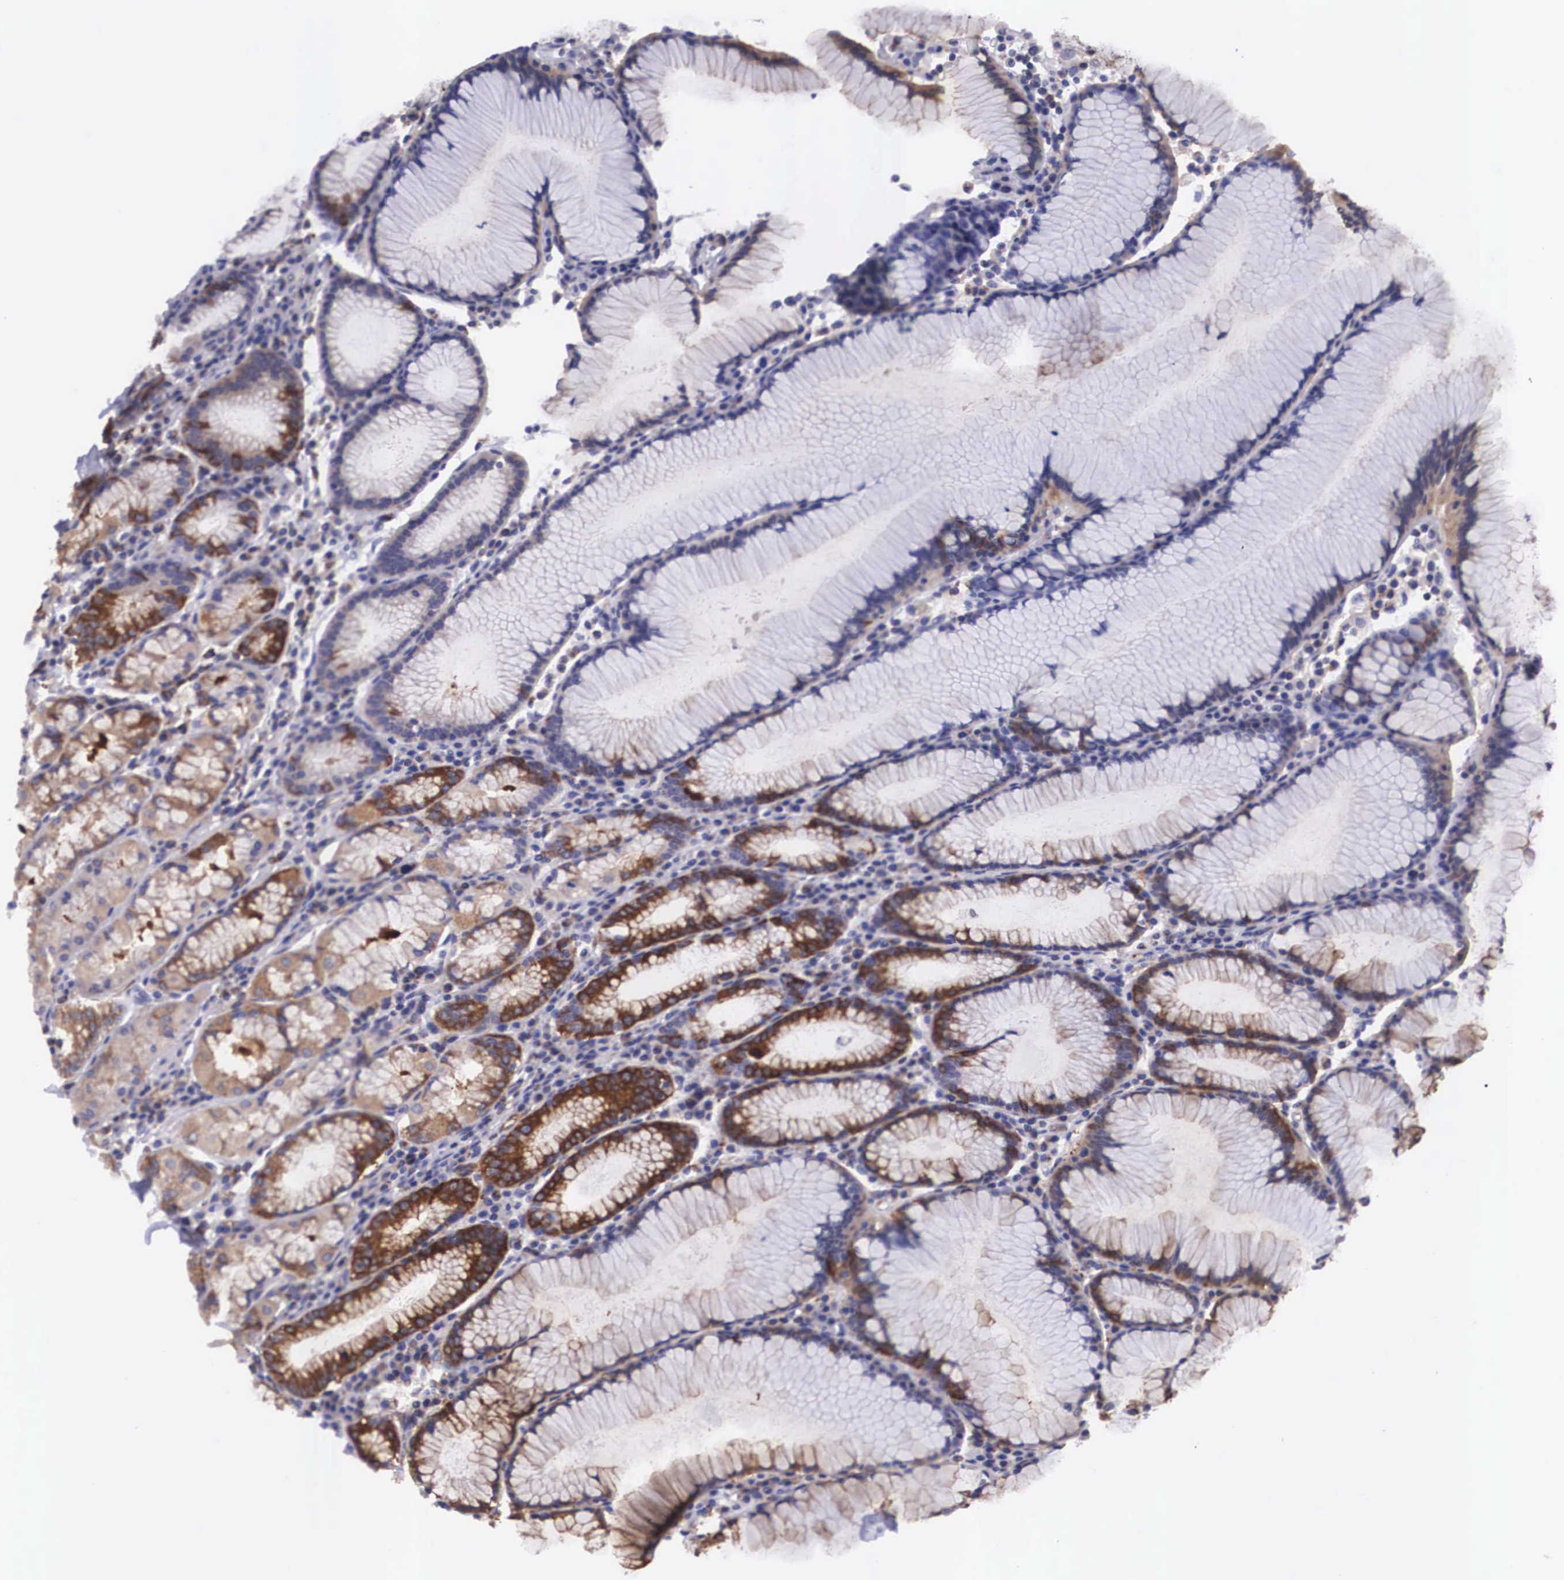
{"staining": {"intensity": "strong", "quantity": "25%-75%", "location": "cytoplasmic/membranous"}, "tissue": "stomach", "cell_type": "Glandular cells", "image_type": "normal", "snomed": [{"axis": "morphology", "description": "Normal tissue, NOS"}, {"axis": "topography", "description": "Stomach, lower"}], "caption": "Brown immunohistochemical staining in unremarkable stomach reveals strong cytoplasmic/membranous positivity in approximately 25%-75% of glandular cells.", "gene": "BCAR1", "patient": {"sex": "female", "age": 43}}